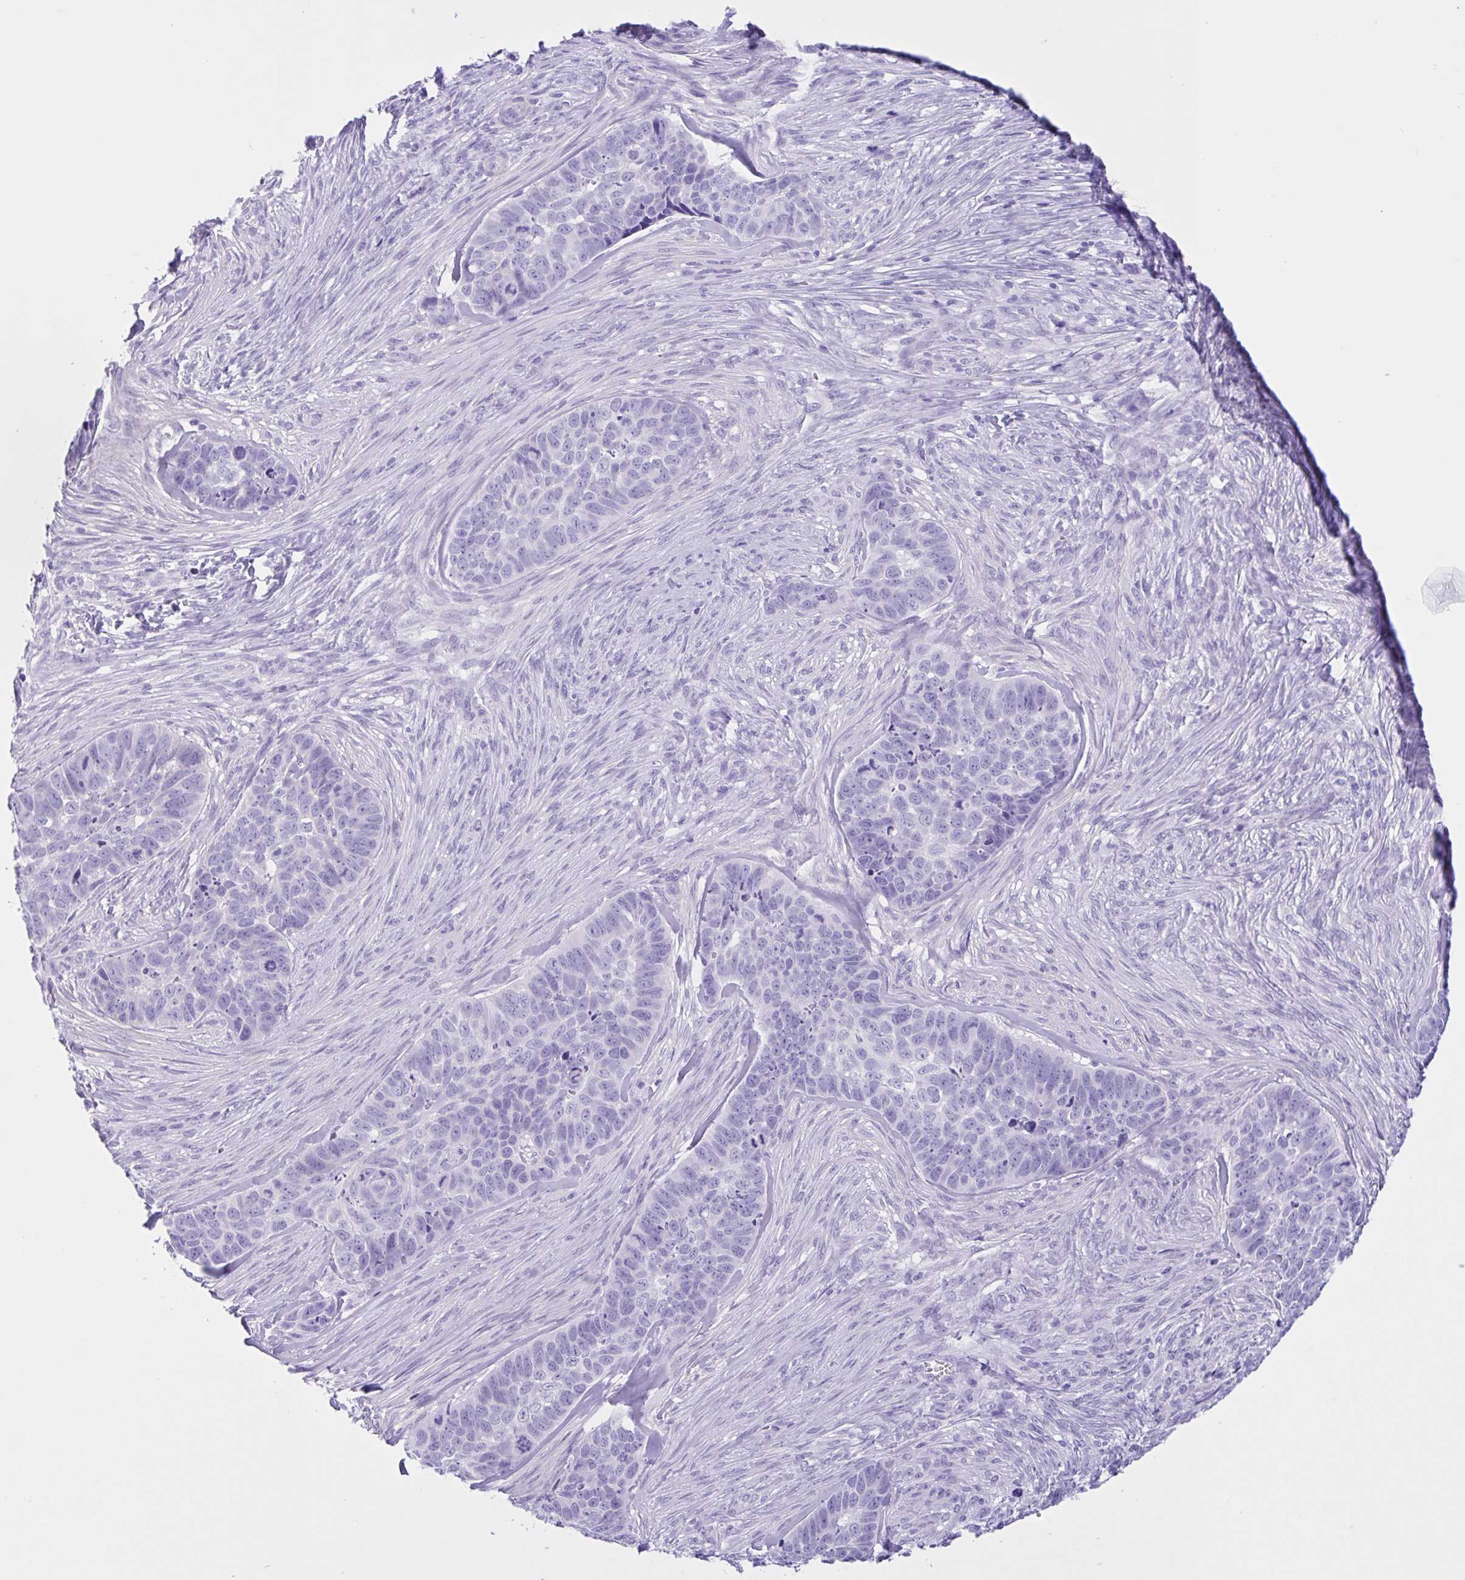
{"staining": {"intensity": "negative", "quantity": "none", "location": "none"}, "tissue": "skin cancer", "cell_type": "Tumor cells", "image_type": "cancer", "snomed": [{"axis": "morphology", "description": "Basal cell carcinoma"}, {"axis": "topography", "description": "Skin"}], "caption": "High power microscopy histopathology image of an immunohistochemistry micrograph of skin cancer, revealing no significant staining in tumor cells.", "gene": "IAPP", "patient": {"sex": "female", "age": 82}}